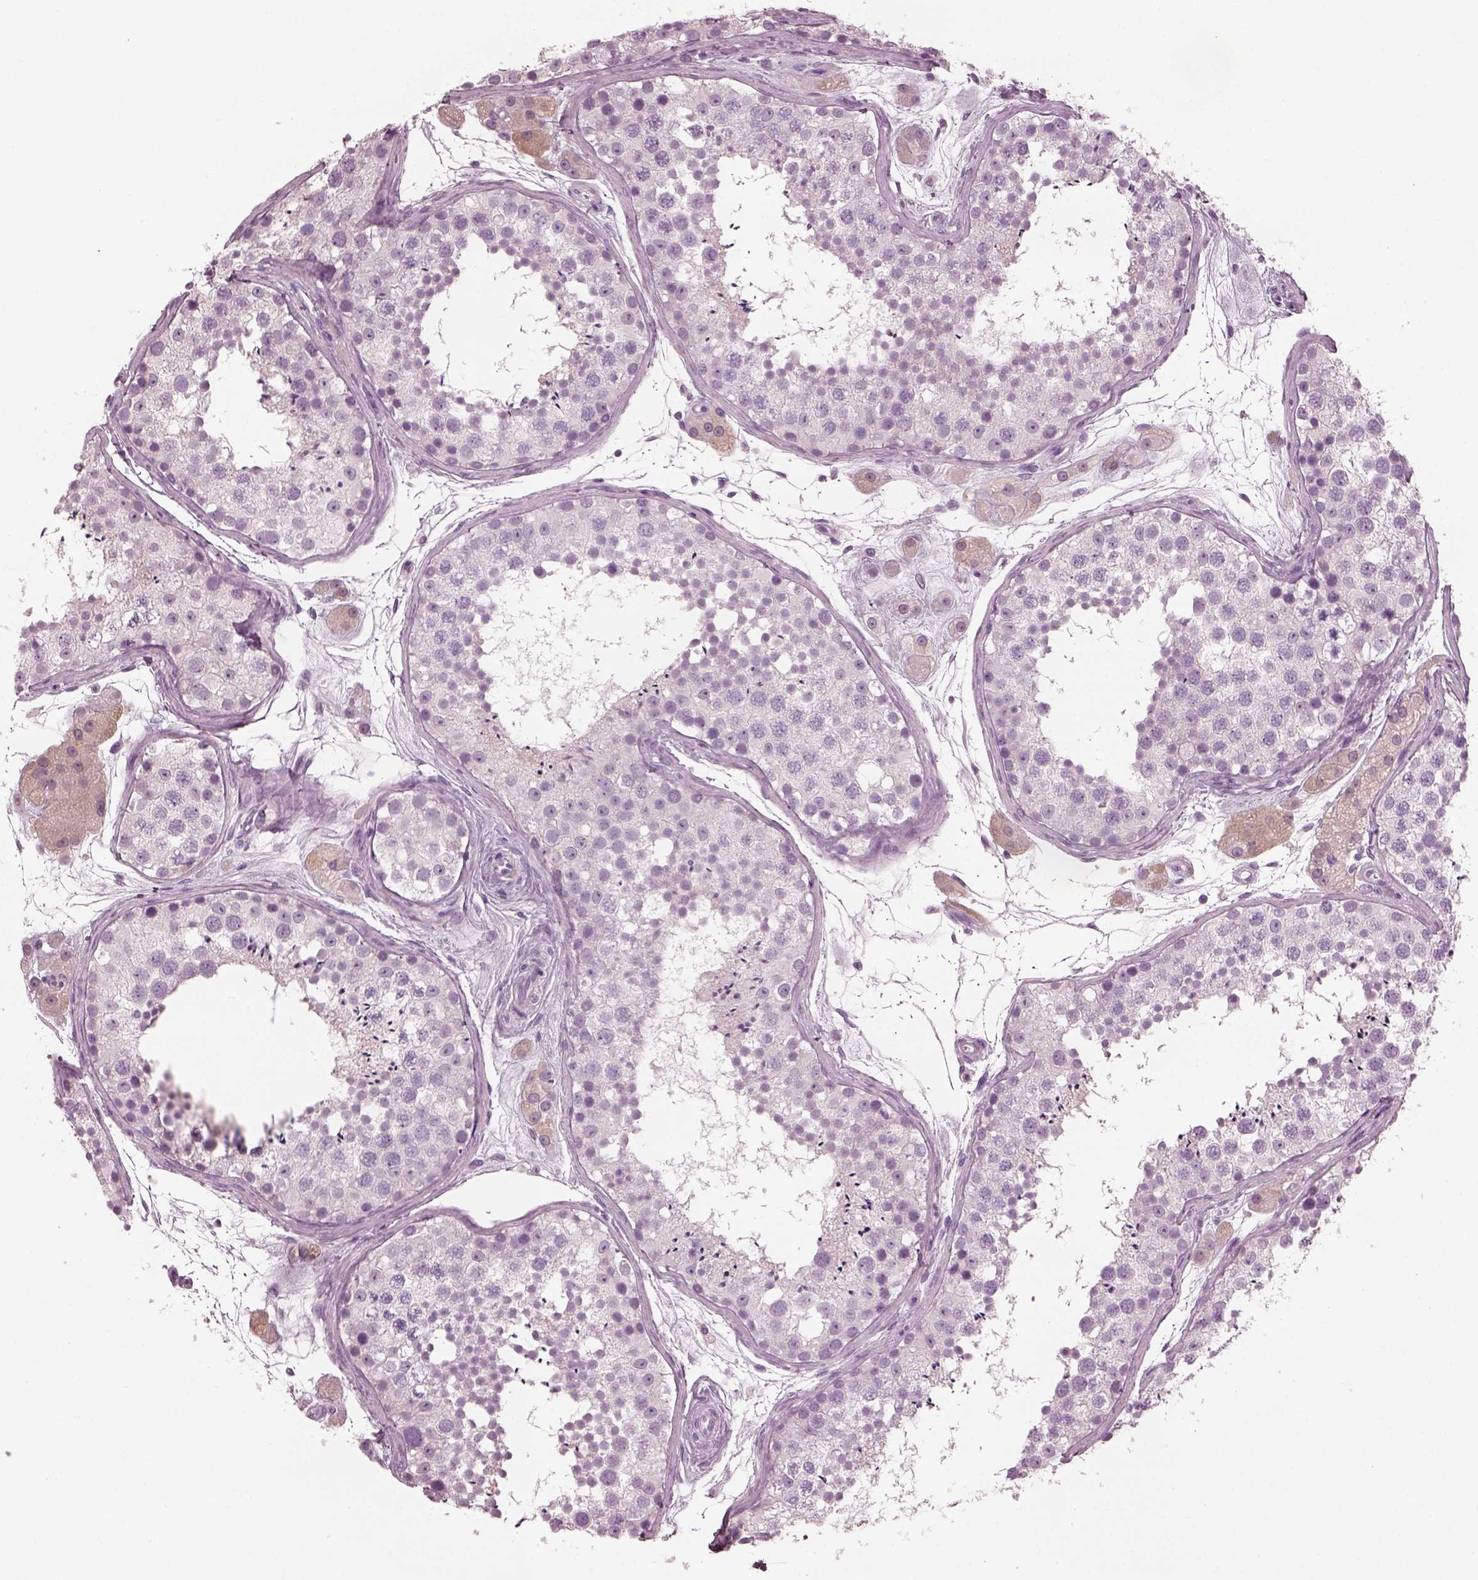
{"staining": {"intensity": "negative", "quantity": "none", "location": "none"}, "tissue": "testis", "cell_type": "Cells in seminiferous ducts", "image_type": "normal", "snomed": [{"axis": "morphology", "description": "Normal tissue, NOS"}, {"axis": "topography", "description": "Testis"}], "caption": "A photomicrograph of testis stained for a protein displays no brown staining in cells in seminiferous ducts. The staining is performed using DAB brown chromogen with nuclei counter-stained in using hematoxylin.", "gene": "SLC6A17", "patient": {"sex": "male", "age": 41}}